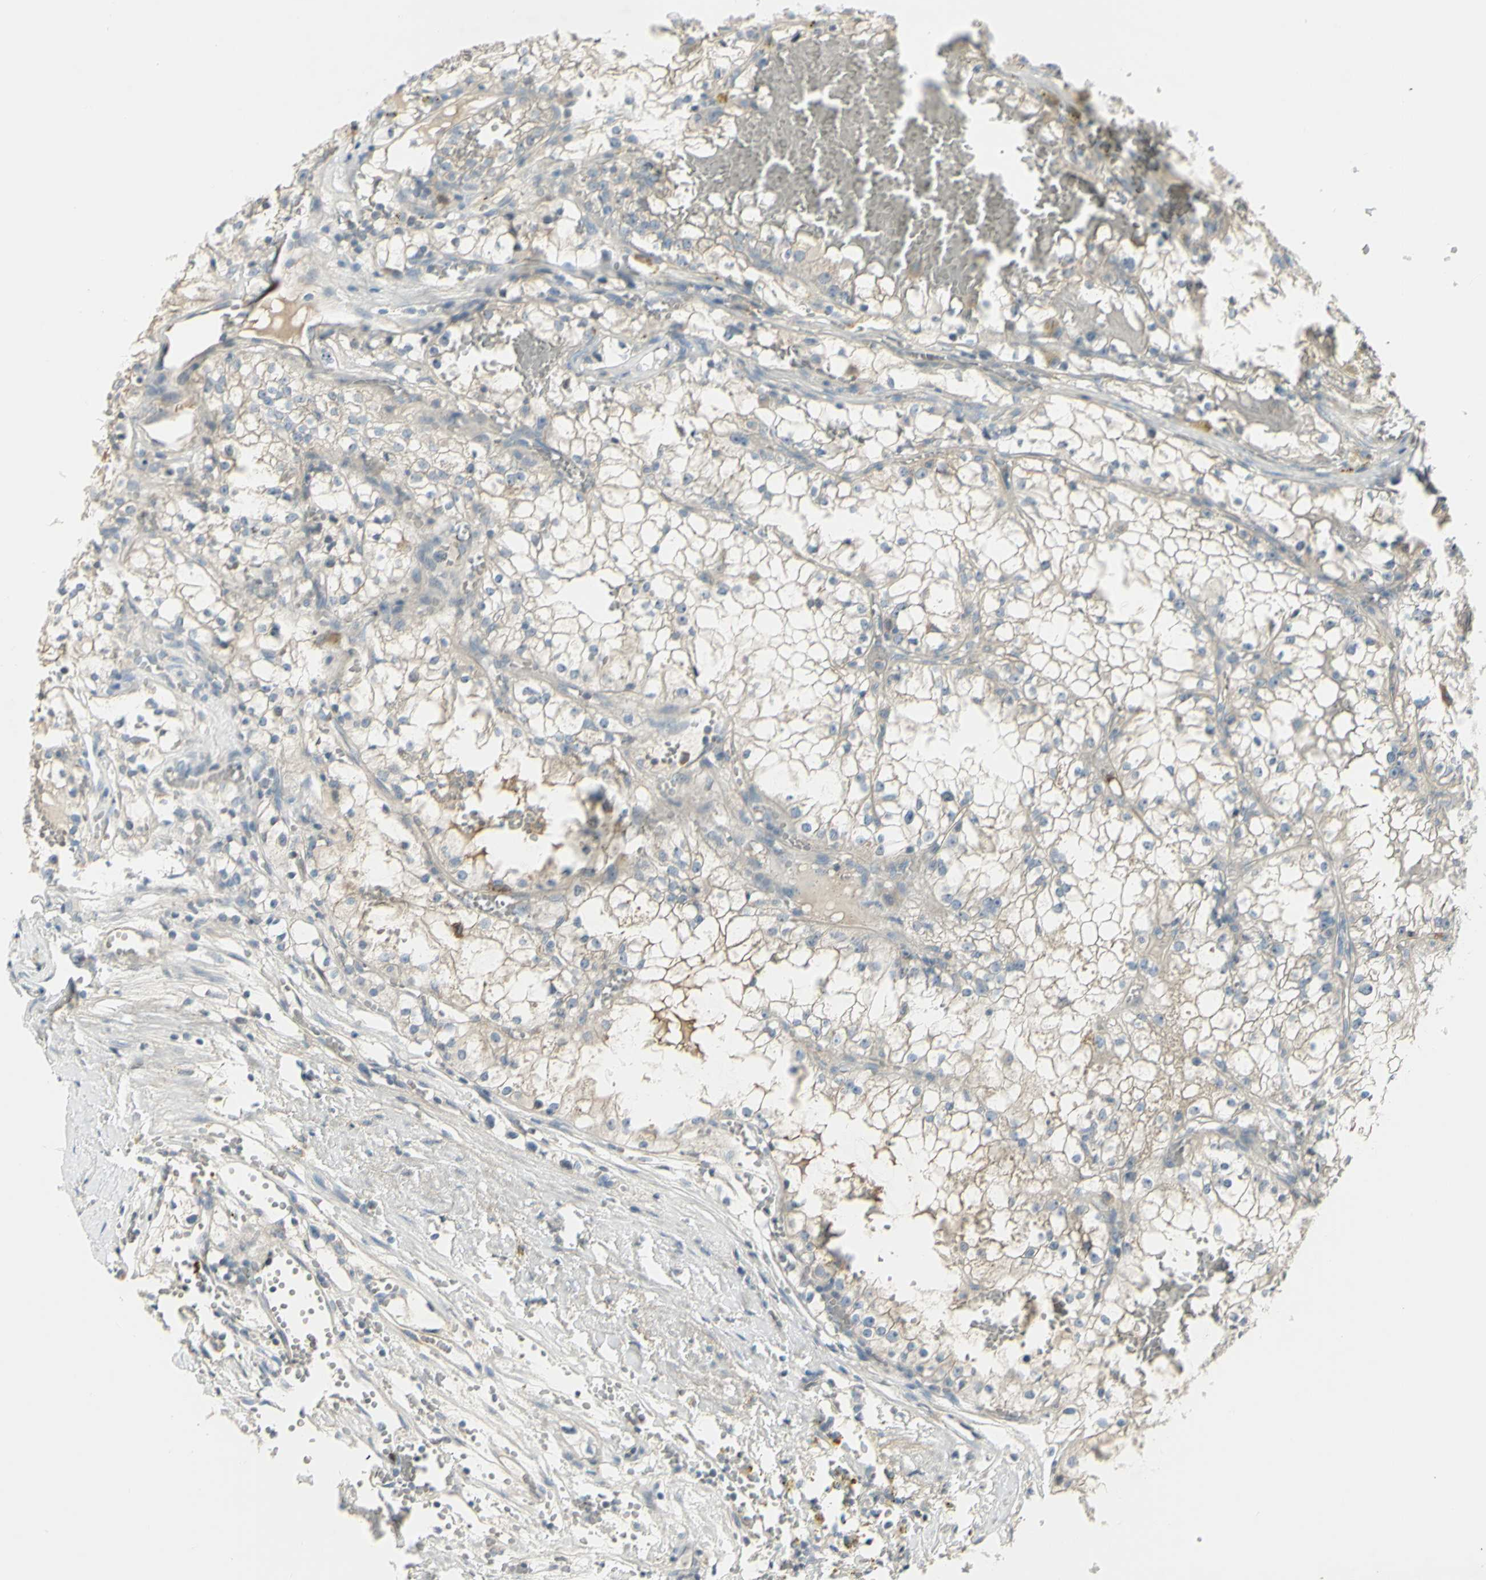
{"staining": {"intensity": "negative", "quantity": "none", "location": "none"}, "tissue": "renal cancer", "cell_type": "Tumor cells", "image_type": "cancer", "snomed": [{"axis": "morphology", "description": "Adenocarcinoma, NOS"}, {"axis": "topography", "description": "Kidney"}], "caption": "There is no significant staining in tumor cells of renal cancer. The staining was performed using DAB (3,3'-diaminobenzidine) to visualize the protein expression in brown, while the nuclei were stained in blue with hematoxylin (Magnification: 20x).", "gene": "CCNB2", "patient": {"sex": "male", "age": 56}}